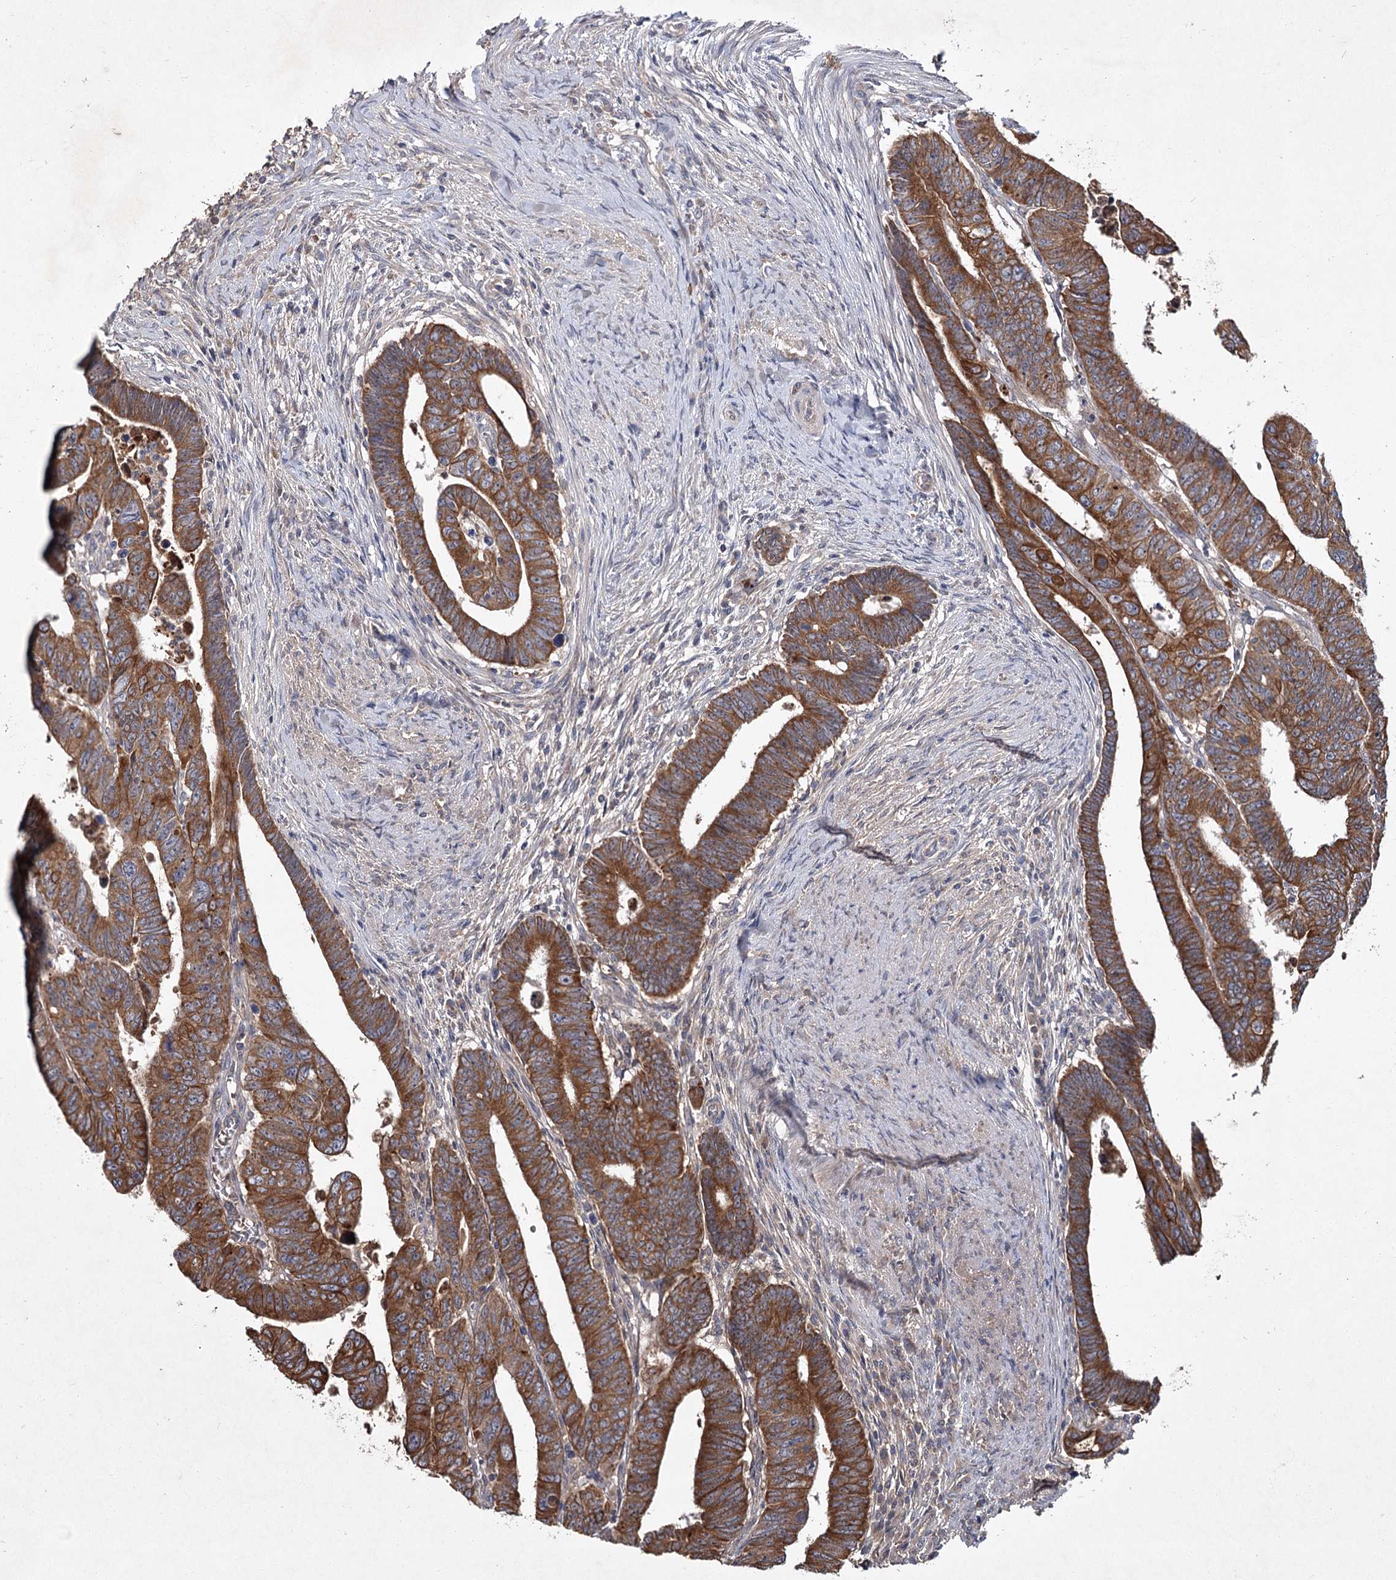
{"staining": {"intensity": "strong", "quantity": ">75%", "location": "cytoplasmic/membranous"}, "tissue": "colorectal cancer", "cell_type": "Tumor cells", "image_type": "cancer", "snomed": [{"axis": "morphology", "description": "Normal tissue, NOS"}, {"axis": "morphology", "description": "Adenocarcinoma, NOS"}, {"axis": "topography", "description": "Rectum"}], "caption": "Adenocarcinoma (colorectal) tissue demonstrates strong cytoplasmic/membranous staining in approximately >75% of tumor cells", "gene": "MFN1", "patient": {"sex": "female", "age": 65}}